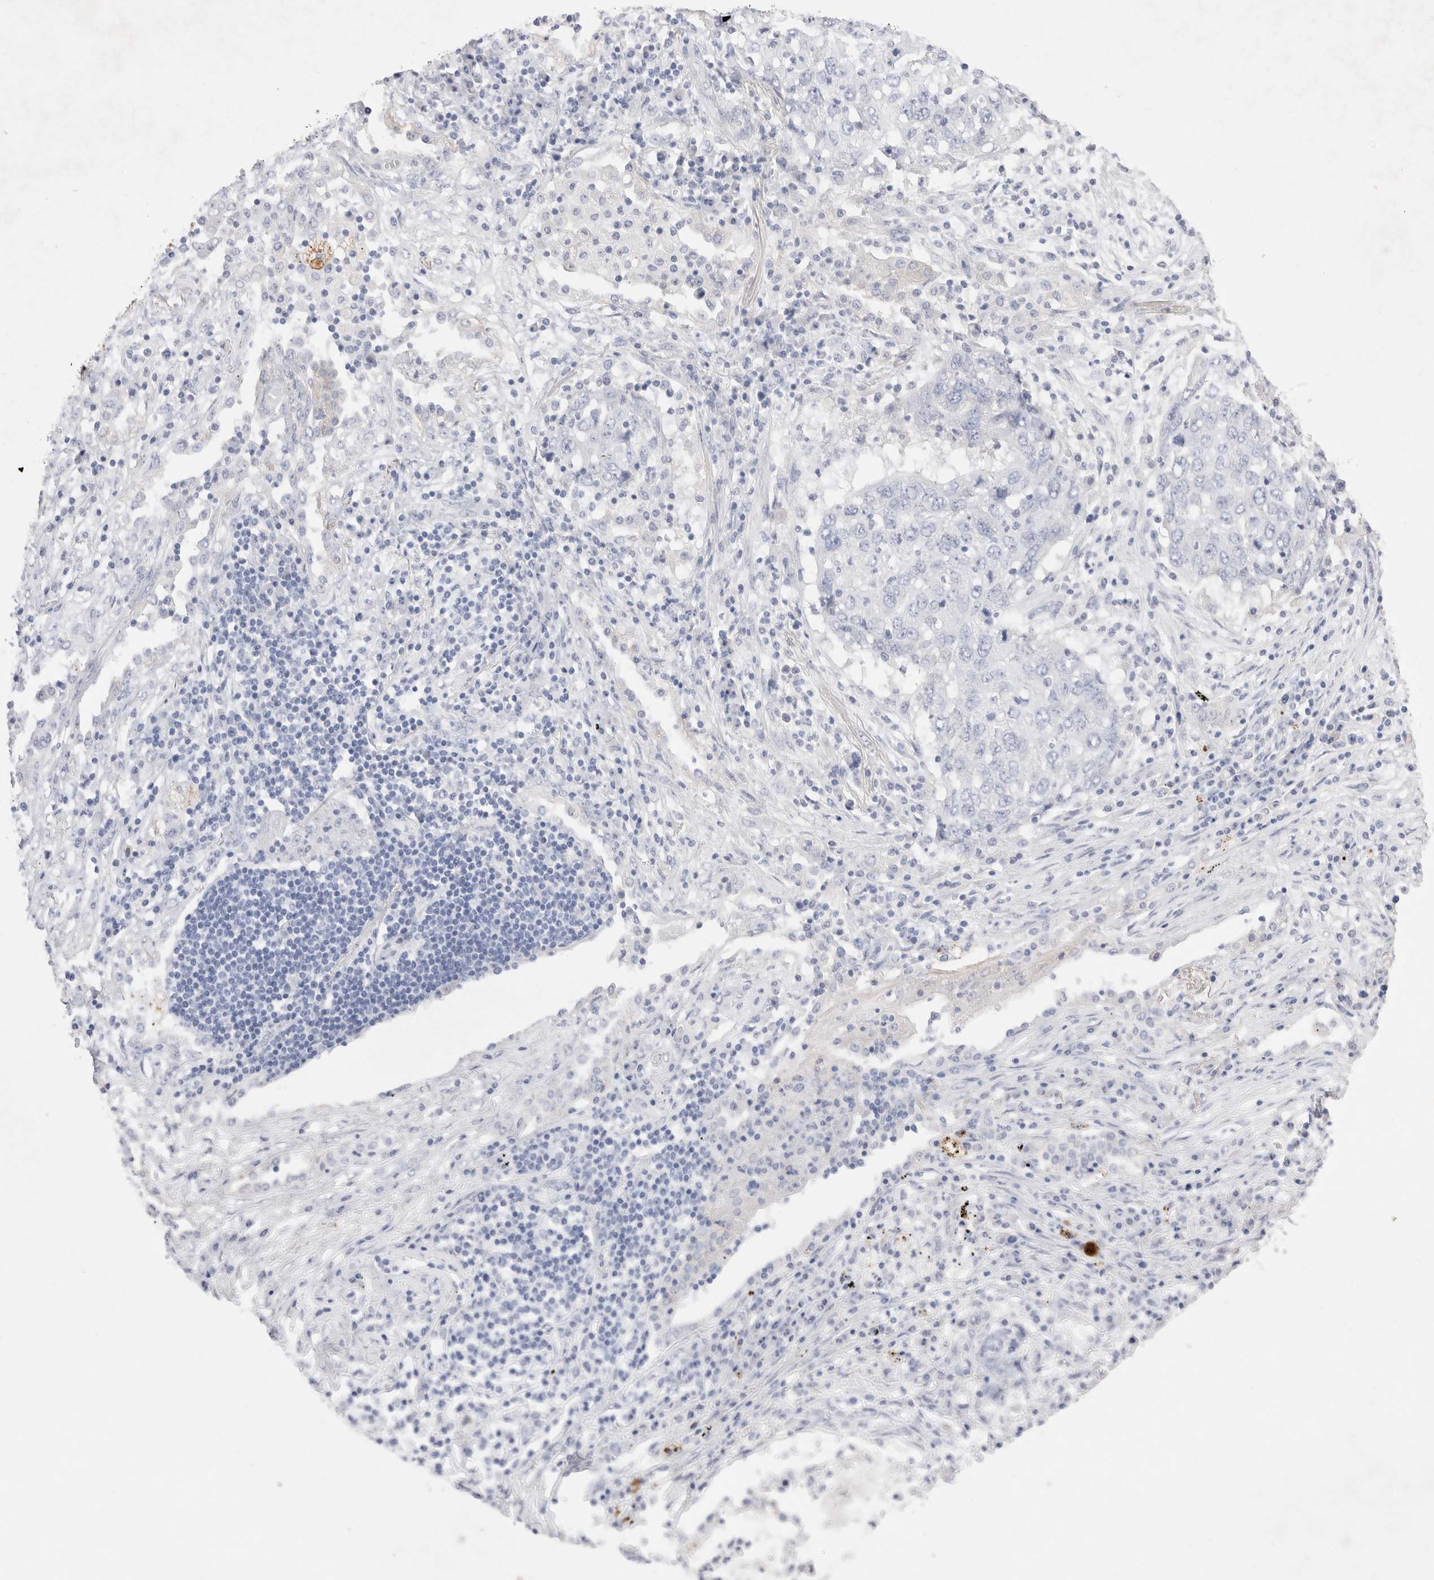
{"staining": {"intensity": "negative", "quantity": "none", "location": "none"}, "tissue": "lung cancer", "cell_type": "Tumor cells", "image_type": "cancer", "snomed": [{"axis": "morphology", "description": "Squamous cell carcinoma, NOS"}, {"axis": "topography", "description": "Lung"}], "caption": "This is an IHC photomicrograph of human lung squamous cell carcinoma. There is no expression in tumor cells.", "gene": "EPCAM", "patient": {"sex": "female", "age": 63}}